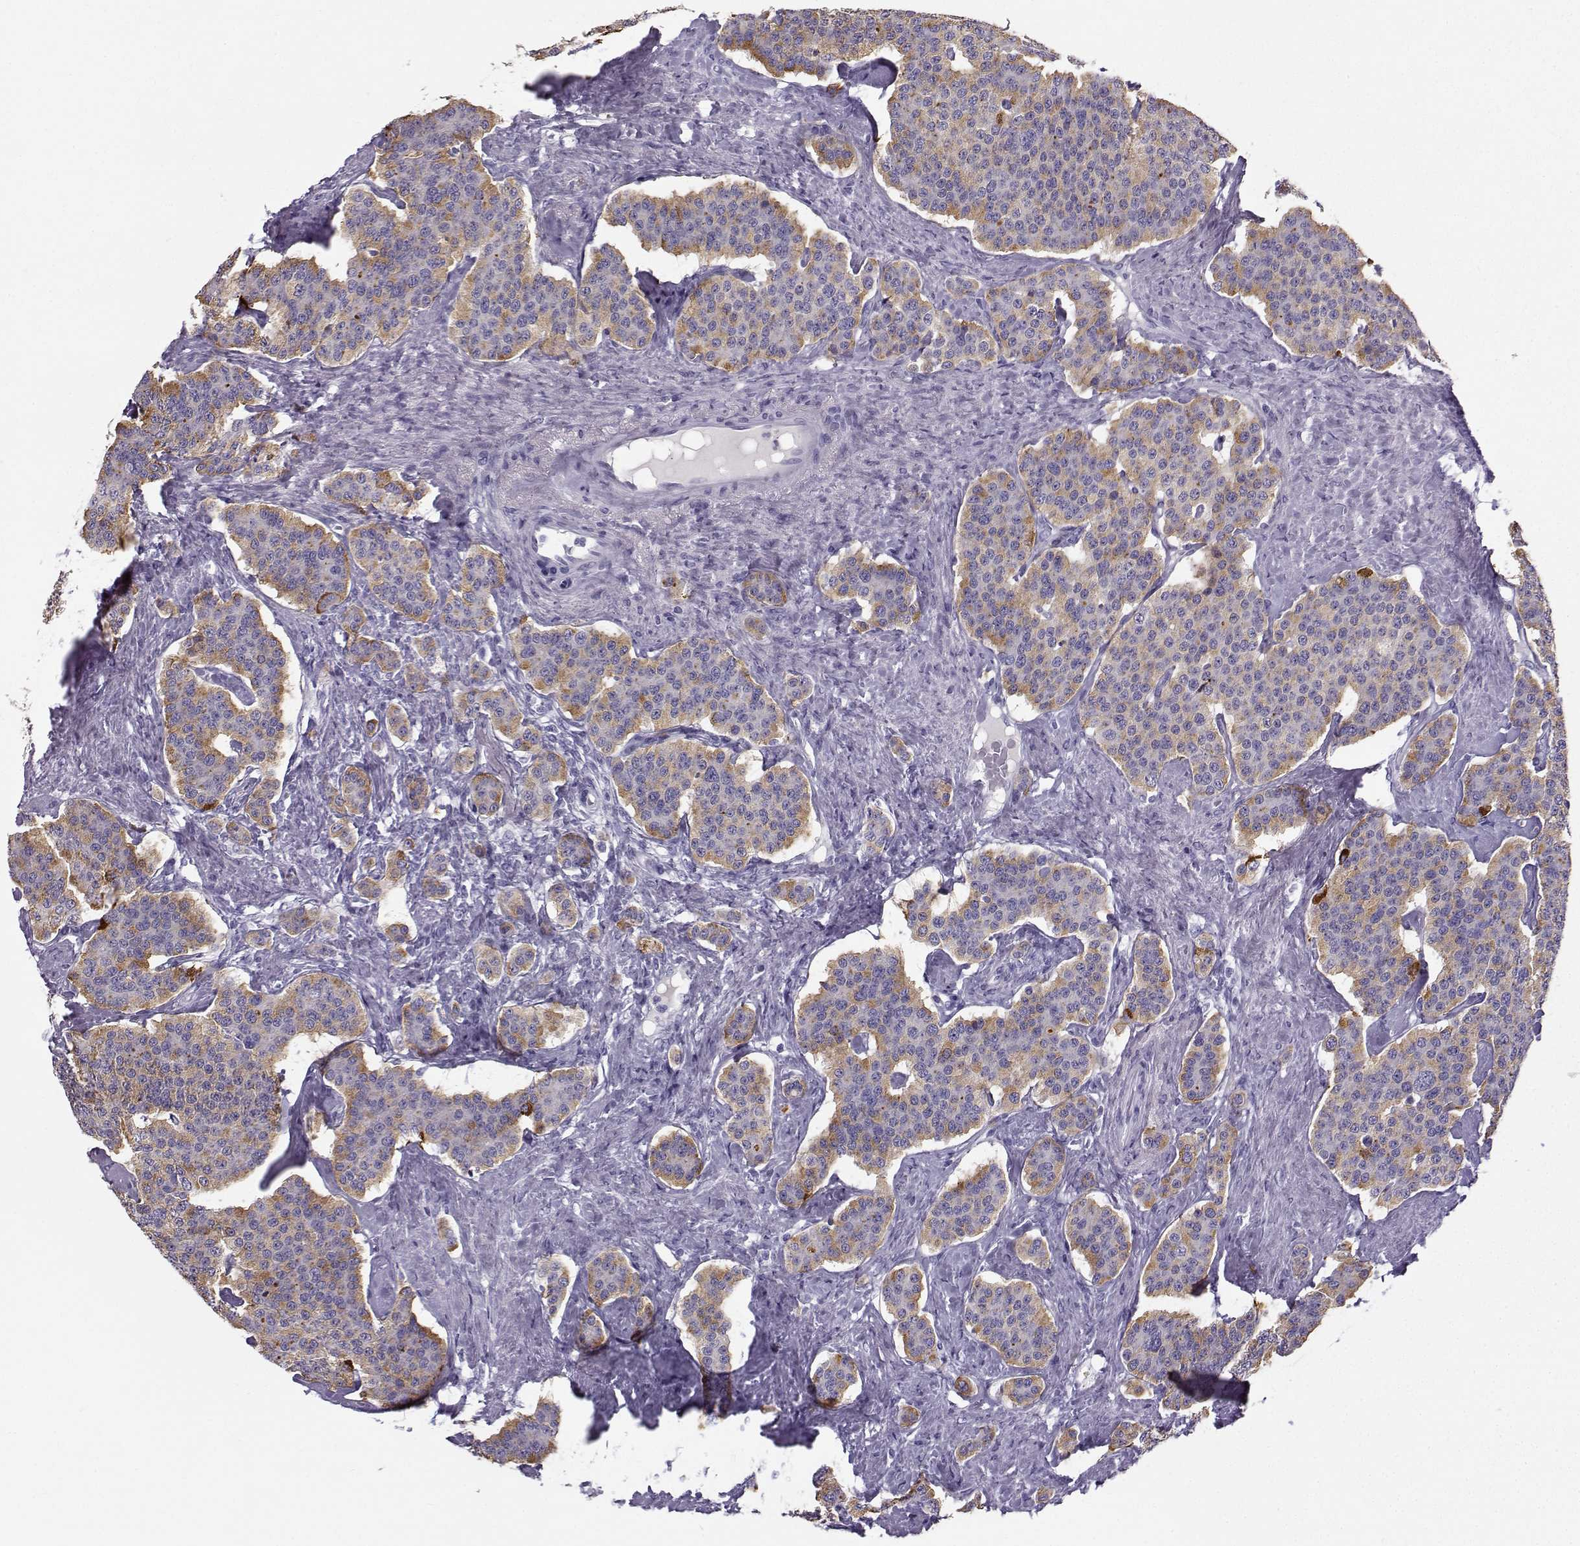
{"staining": {"intensity": "moderate", "quantity": "25%-75%", "location": "cytoplasmic/membranous"}, "tissue": "carcinoid", "cell_type": "Tumor cells", "image_type": "cancer", "snomed": [{"axis": "morphology", "description": "Carcinoid, malignant, NOS"}, {"axis": "topography", "description": "Small intestine"}], "caption": "IHC (DAB) staining of human carcinoid demonstrates moderate cytoplasmic/membranous protein positivity in about 25%-75% of tumor cells. (Brightfield microscopy of DAB IHC at high magnification).", "gene": "ZBTB8B", "patient": {"sex": "female", "age": 58}}